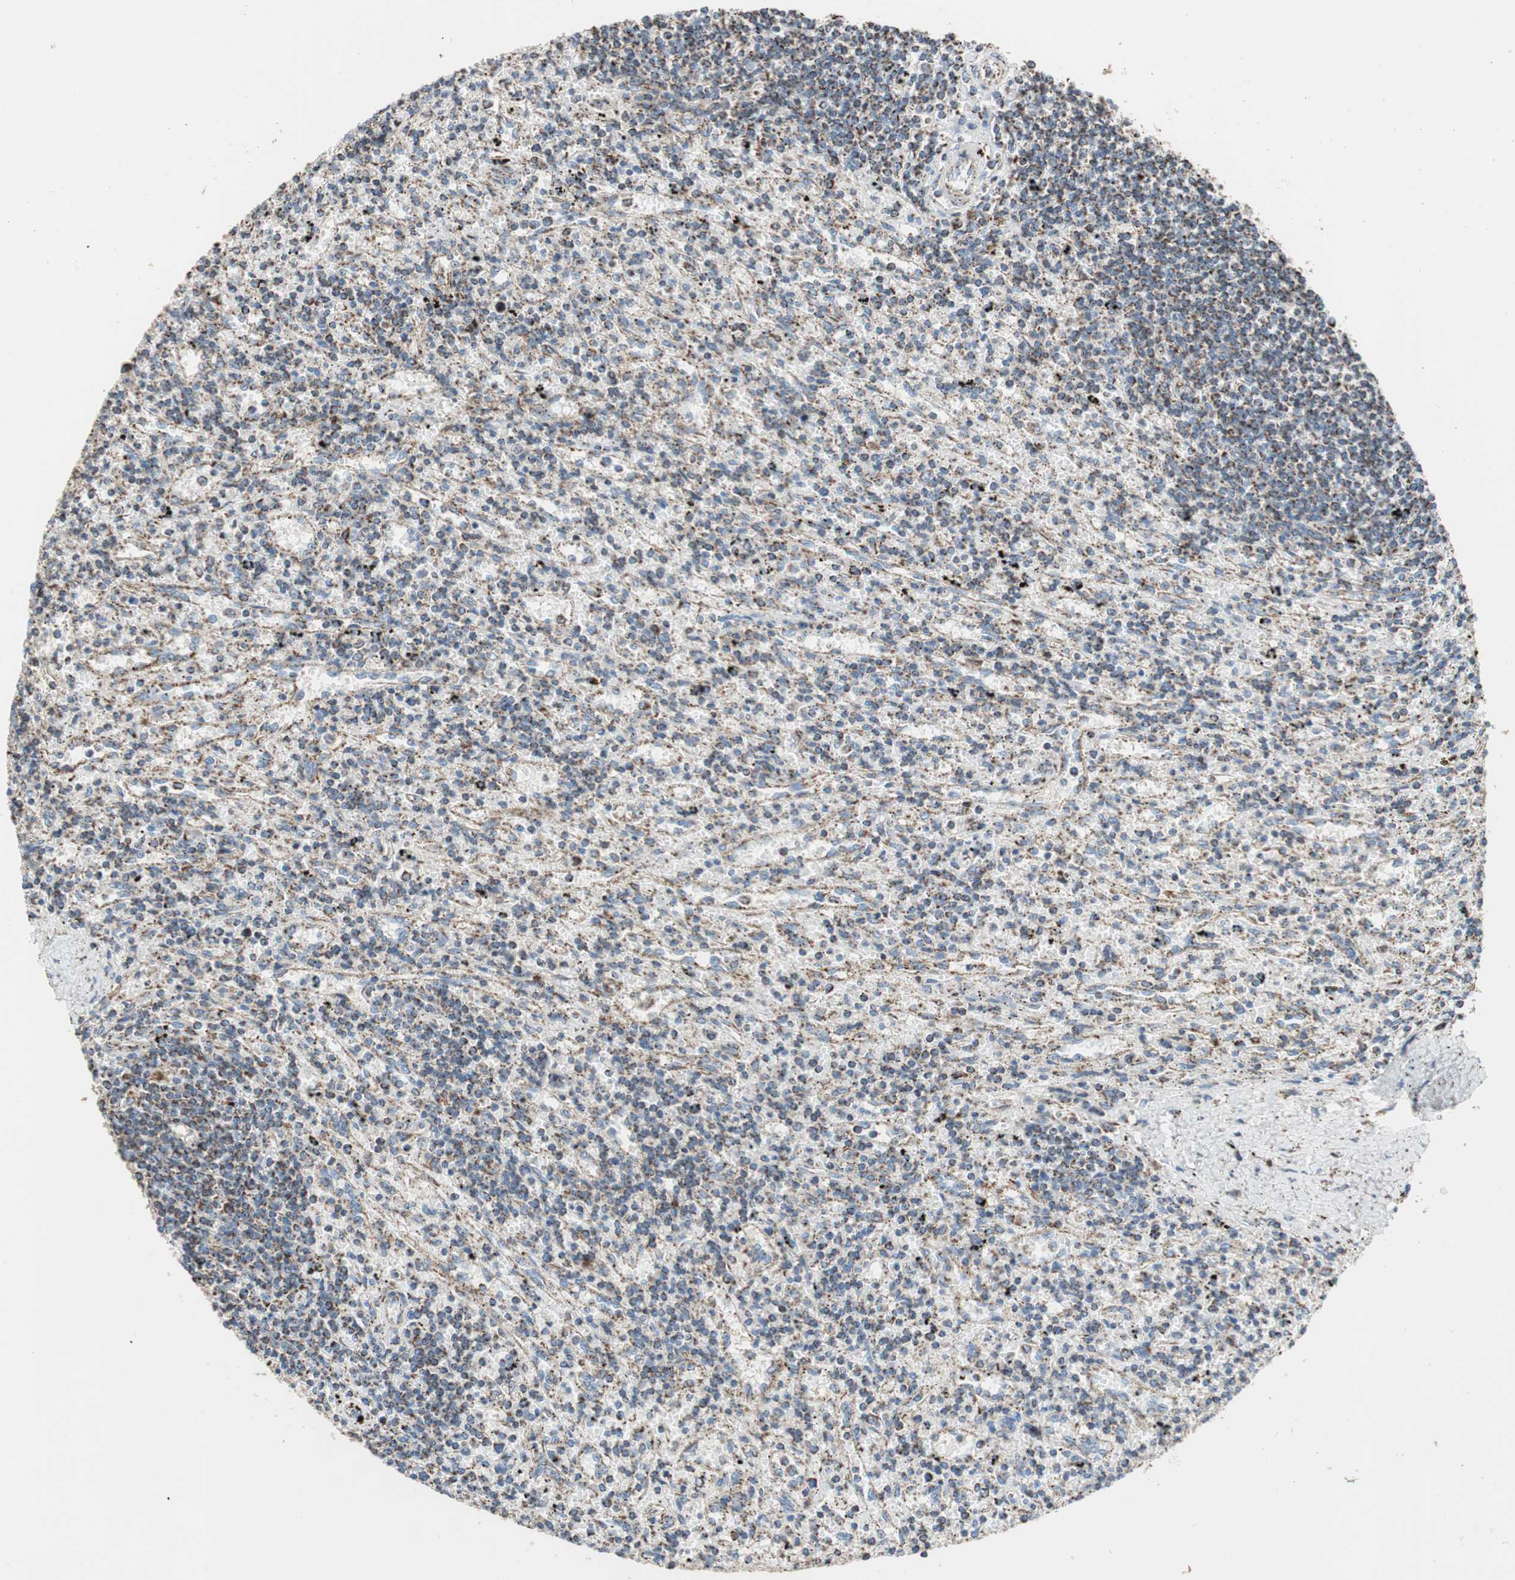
{"staining": {"intensity": "moderate", "quantity": ">75%", "location": "cytoplasmic/membranous"}, "tissue": "lymphoma", "cell_type": "Tumor cells", "image_type": "cancer", "snomed": [{"axis": "morphology", "description": "Malignant lymphoma, non-Hodgkin's type, Low grade"}, {"axis": "topography", "description": "Spleen"}], "caption": "Human lymphoma stained with a protein marker shows moderate staining in tumor cells.", "gene": "PCSK4", "patient": {"sex": "male", "age": 76}}